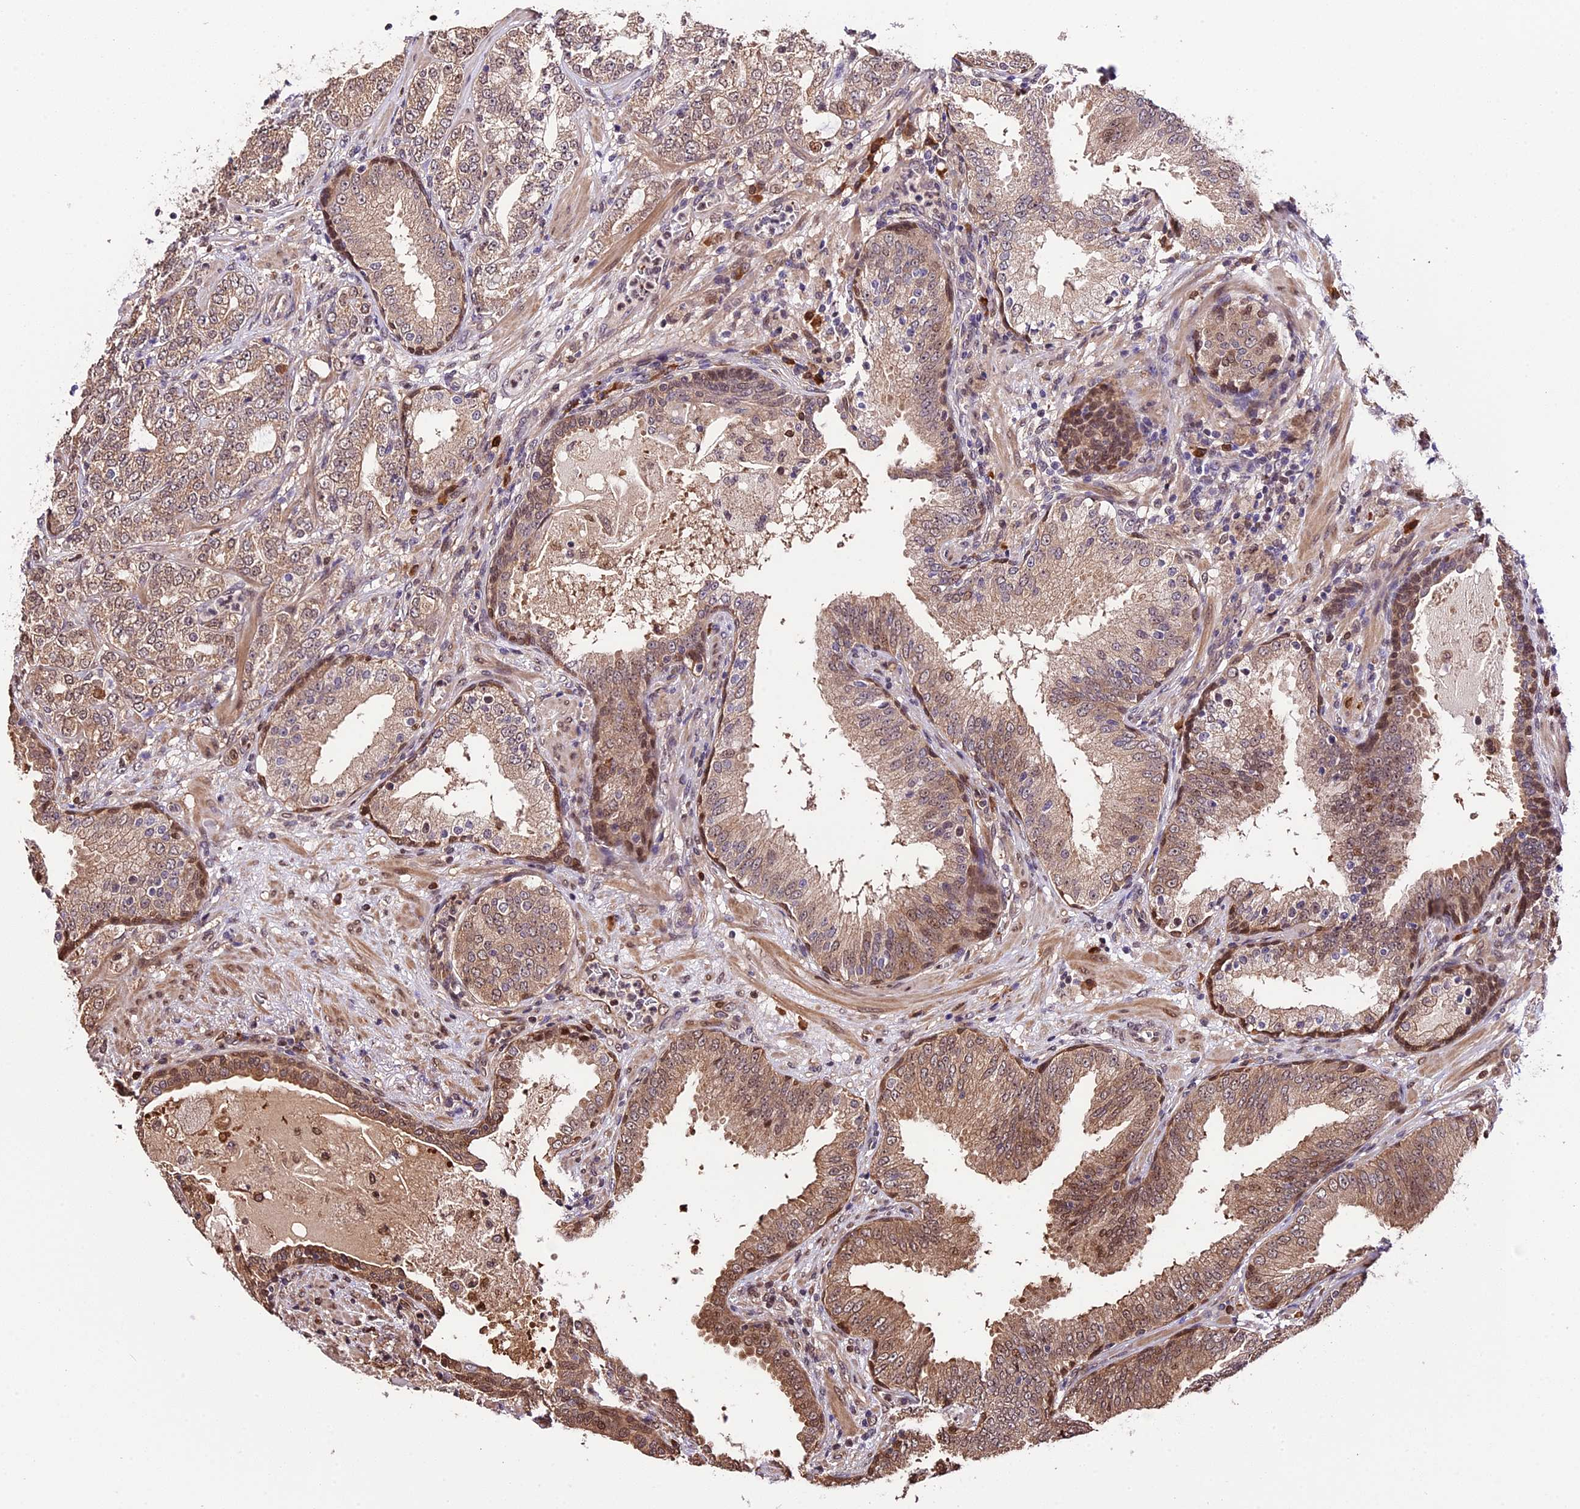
{"staining": {"intensity": "weak", "quantity": ">75%", "location": "cytoplasmic/membranous"}, "tissue": "prostate cancer", "cell_type": "Tumor cells", "image_type": "cancer", "snomed": [{"axis": "morphology", "description": "Adenocarcinoma, High grade"}, {"axis": "topography", "description": "Prostate"}], "caption": "There is low levels of weak cytoplasmic/membranous expression in tumor cells of adenocarcinoma (high-grade) (prostate), as demonstrated by immunohistochemical staining (brown color).", "gene": "HERPUD1", "patient": {"sex": "male", "age": 64}}